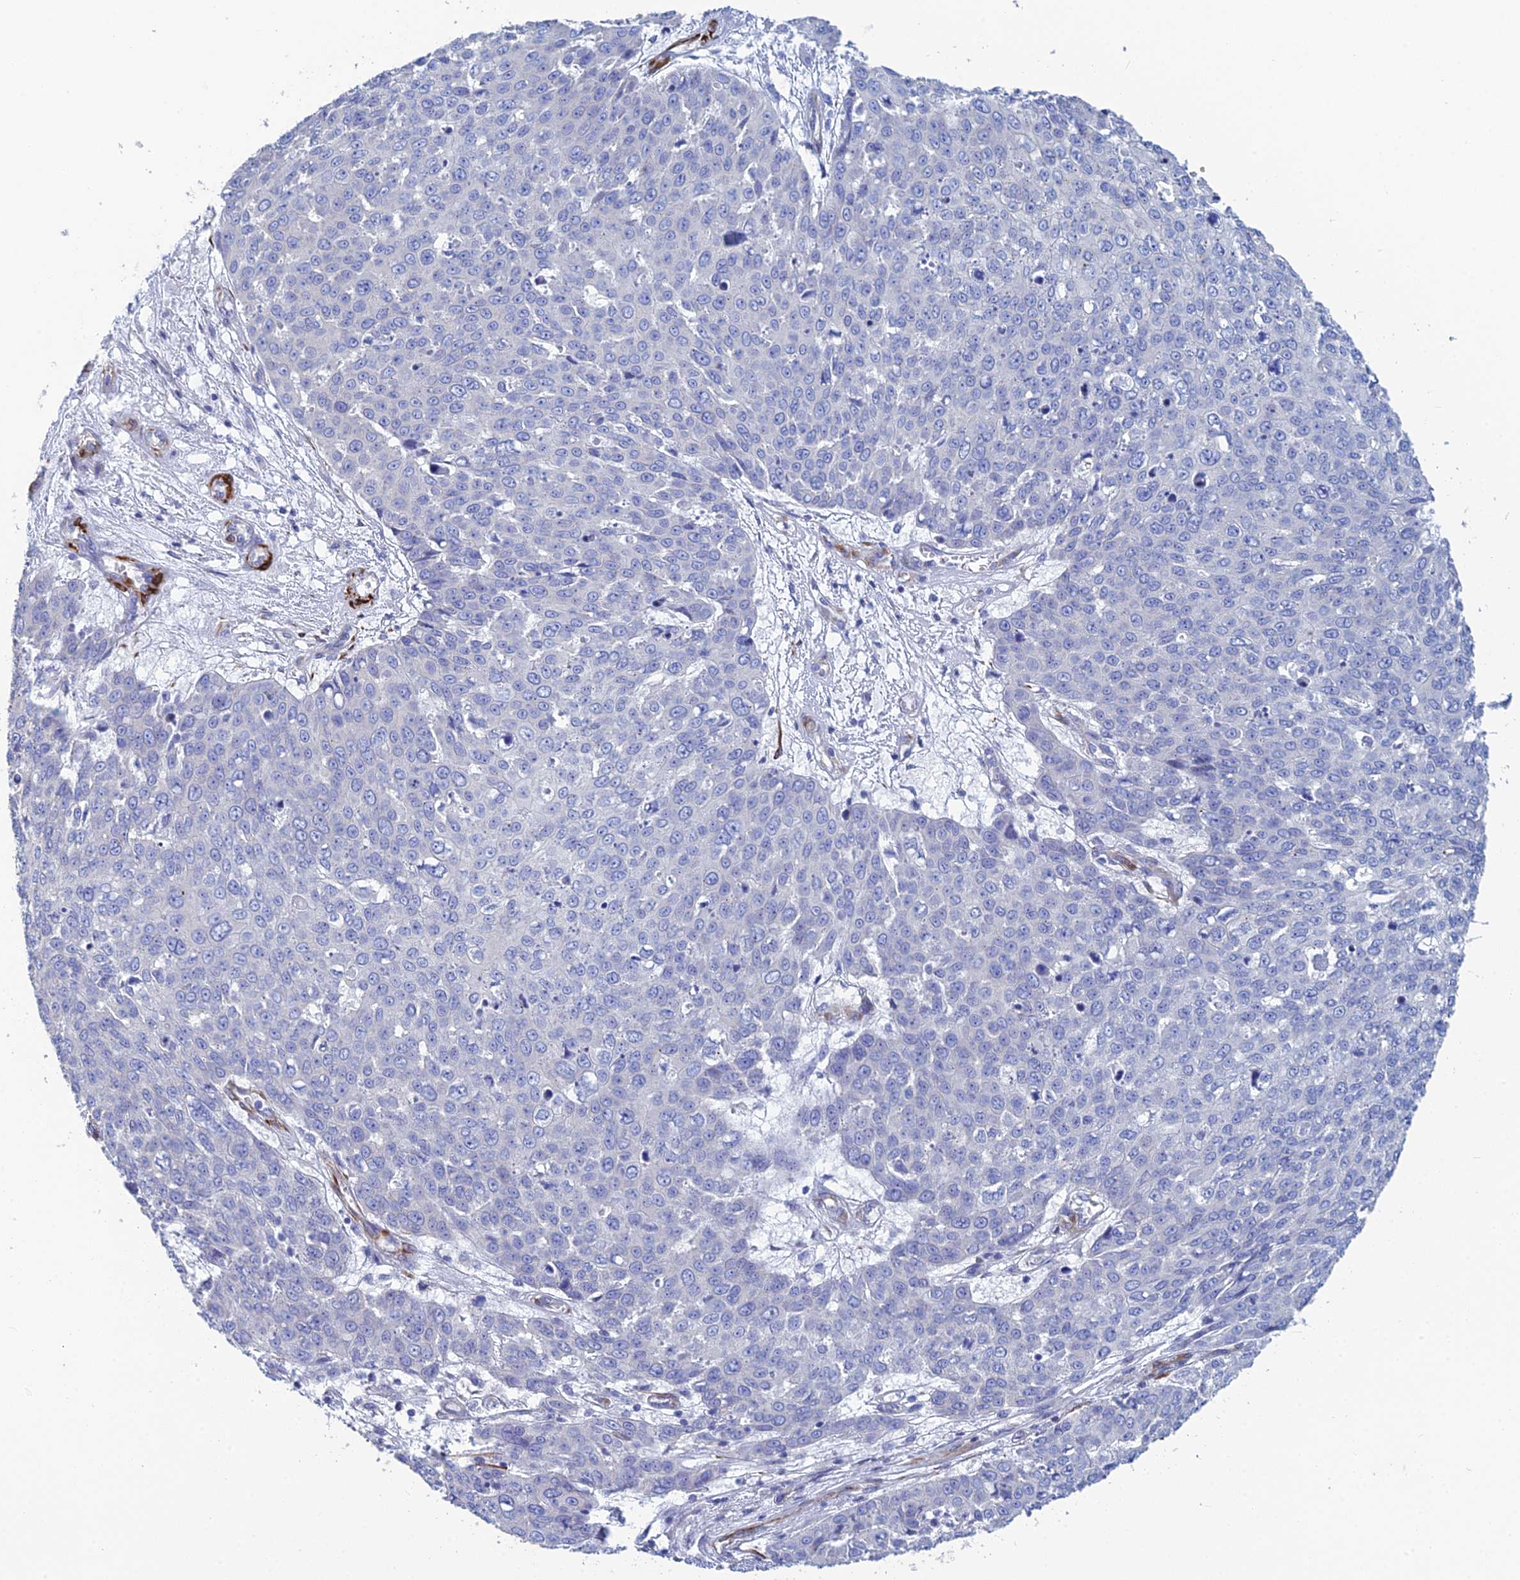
{"staining": {"intensity": "negative", "quantity": "none", "location": "none"}, "tissue": "skin cancer", "cell_type": "Tumor cells", "image_type": "cancer", "snomed": [{"axis": "morphology", "description": "Squamous cell carcinoma, NOS"}, {"axis": "topography", "description": "Skin"}], "caption": "There is no significant staining in tumor cells of skin cancer. (DAB (3,3'-diaminobenzidine) immunohistochemistry, high magnification).", "gene": "PCDHA8", "patient": {"sex": "male", "age": 71}}